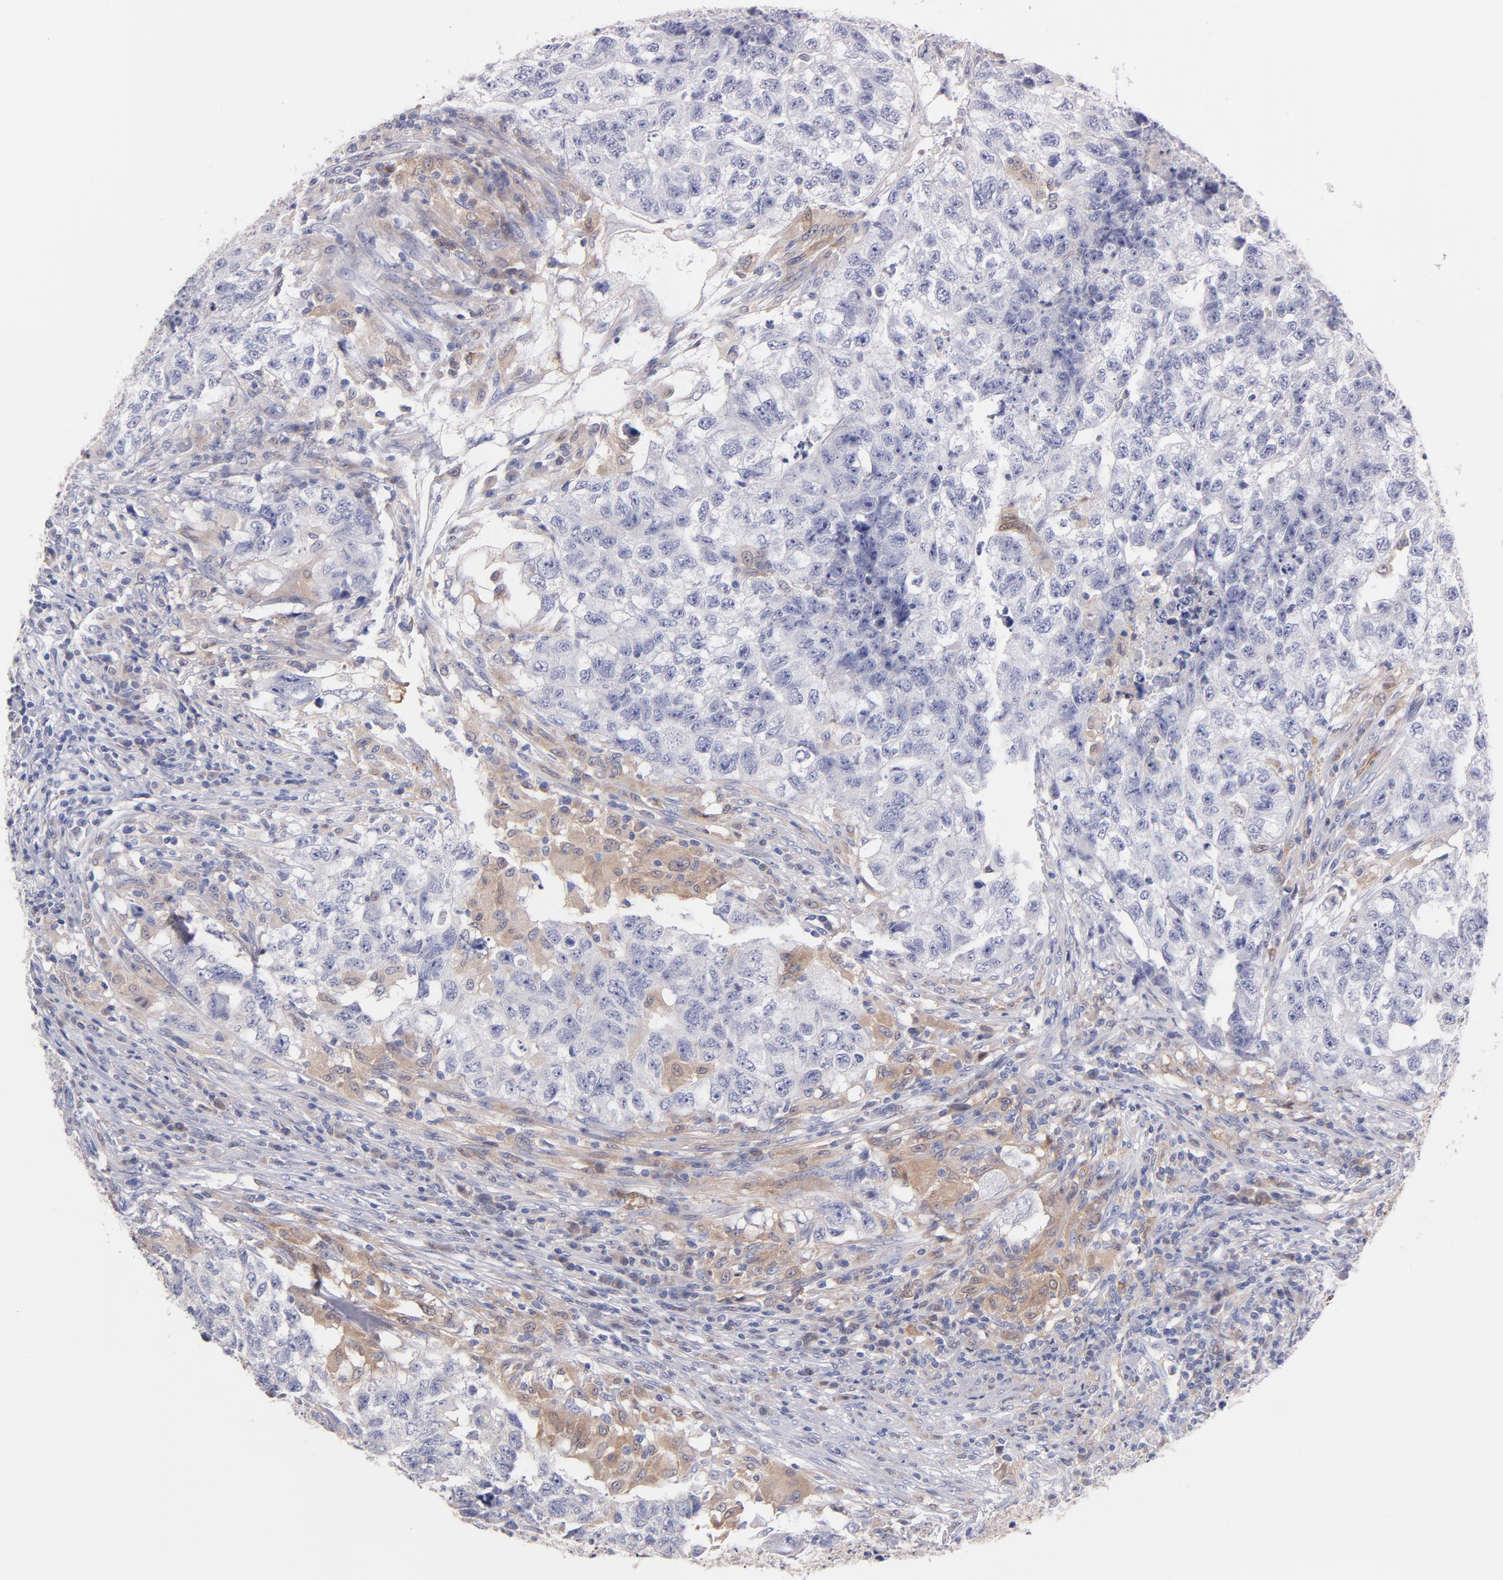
{"staining": {"intensity": "moderate", "quantity": "25%-75%", "location": "cytoplasmic/membranous"}, "tissue": "testis cancer", "cell_type": "Tumor cells", "image_type": "cancer", "snomed": [{"axis": "morphology", "description": "Carcinoma, Embryonal, NOS"}, {"axis": "topography", "description": "Testis"}], "caption": "Immunohistochemical staining of testis cancer (embryonal carcinoma) shows medium levels of moderate cytoplasmic/membranous positivity in approximately 25%-75% of tumor cells. Ihc stains the protein in brown and the nuclei are stained blue.", "gene": "BID", "patient": {"sex": "male", "age": 21}}